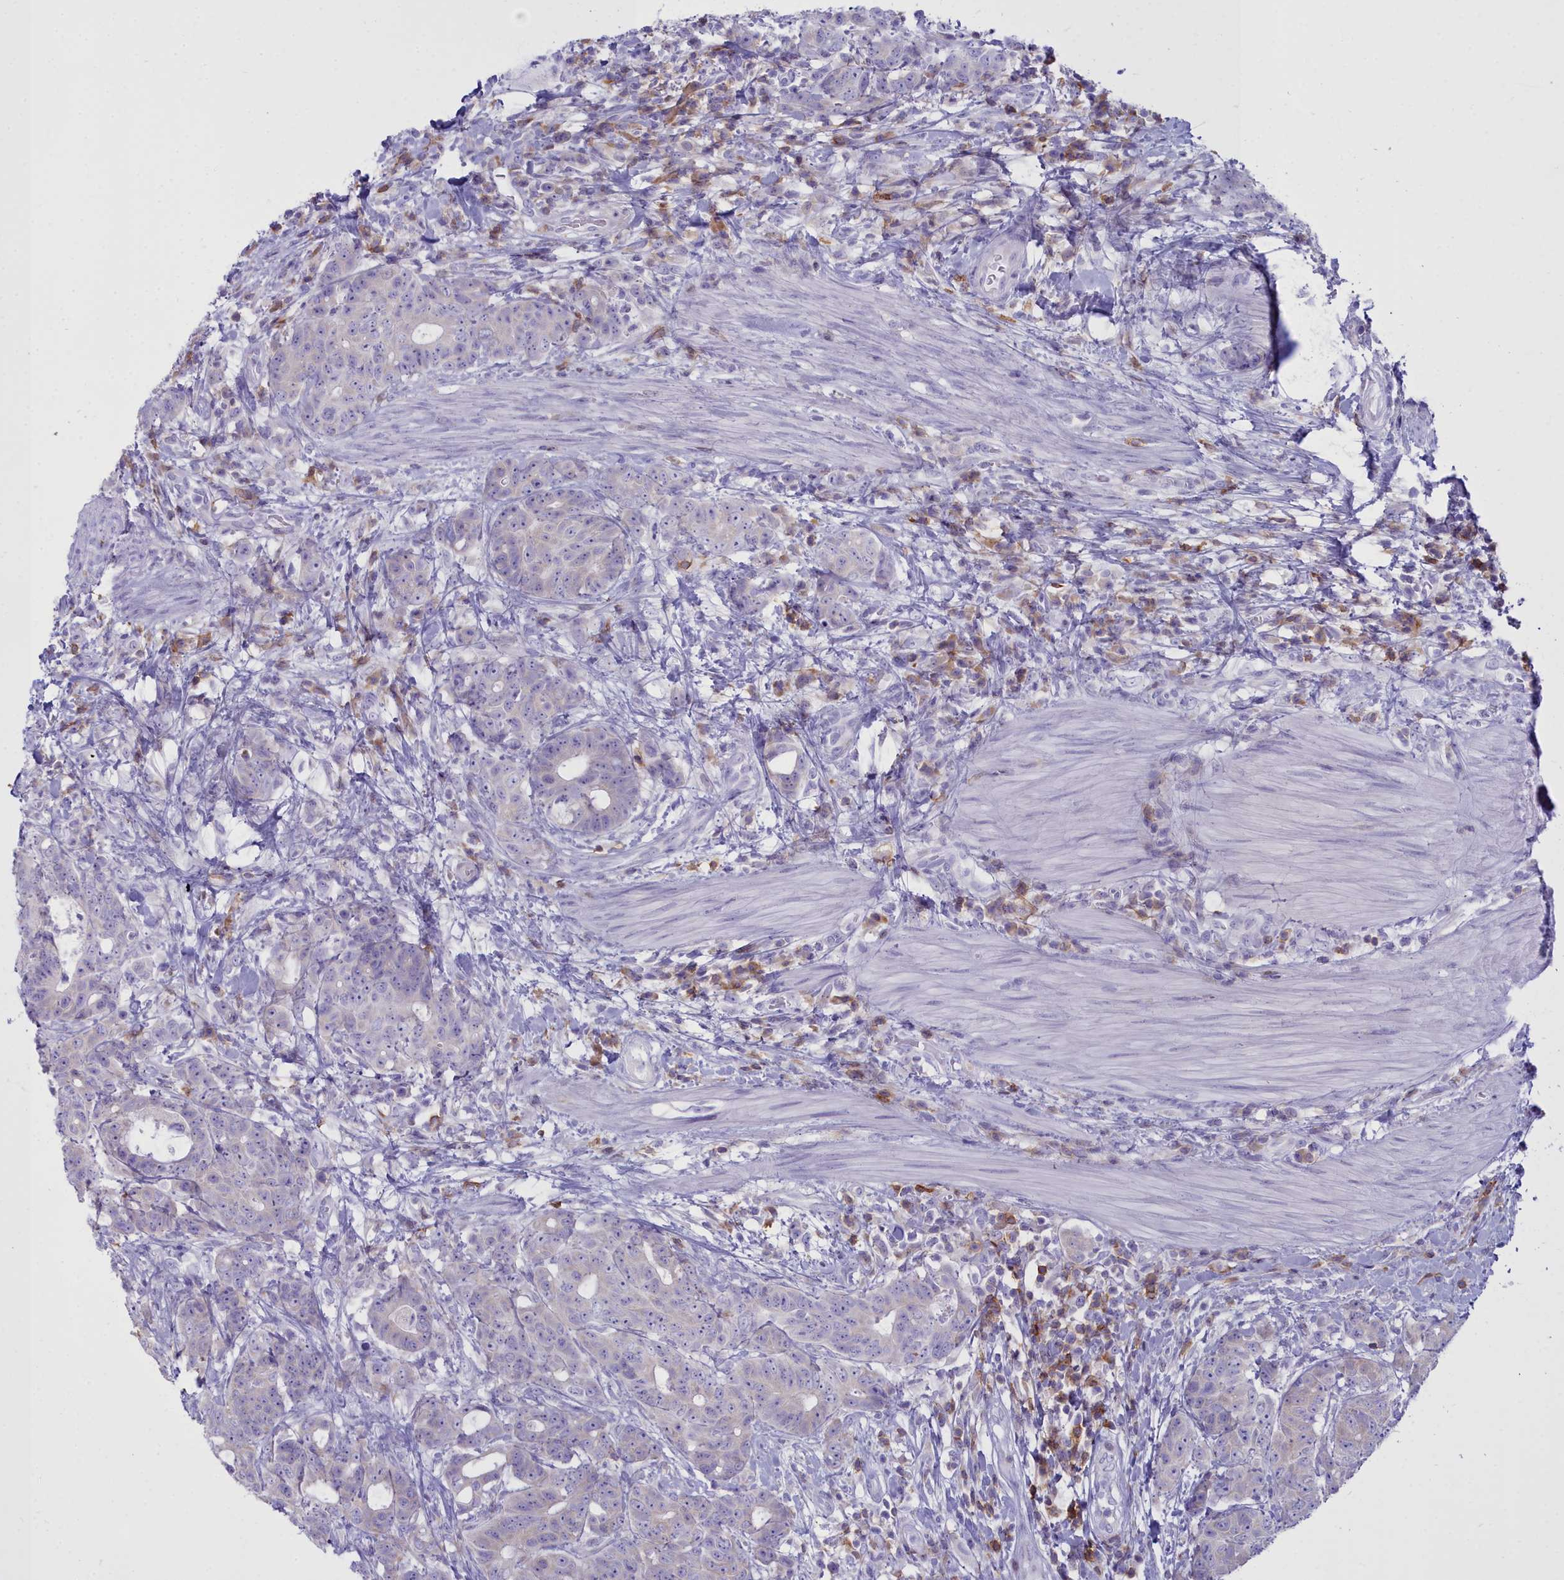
{"staining": {"intensity": "negative", "quantity": "none", "location": "none"}, "tissue": "colorectal cancer", "cell_type": "Tumor cells", "image_type": "cancer", "snomed": [{"axis": "morphology", "description": "Adenocarcinoma, NOS"}, {"axis": "topography", "description": "Colon"}], "caption": "High magnification brightfield microscopy of colorectal adenocarcinoma stained with DAB (brown) and counterstained with hematoxylin (blue): tumor cells show no significant staining.", "gene": "CD5", "patient": {"sex": "female", "age": 82}}